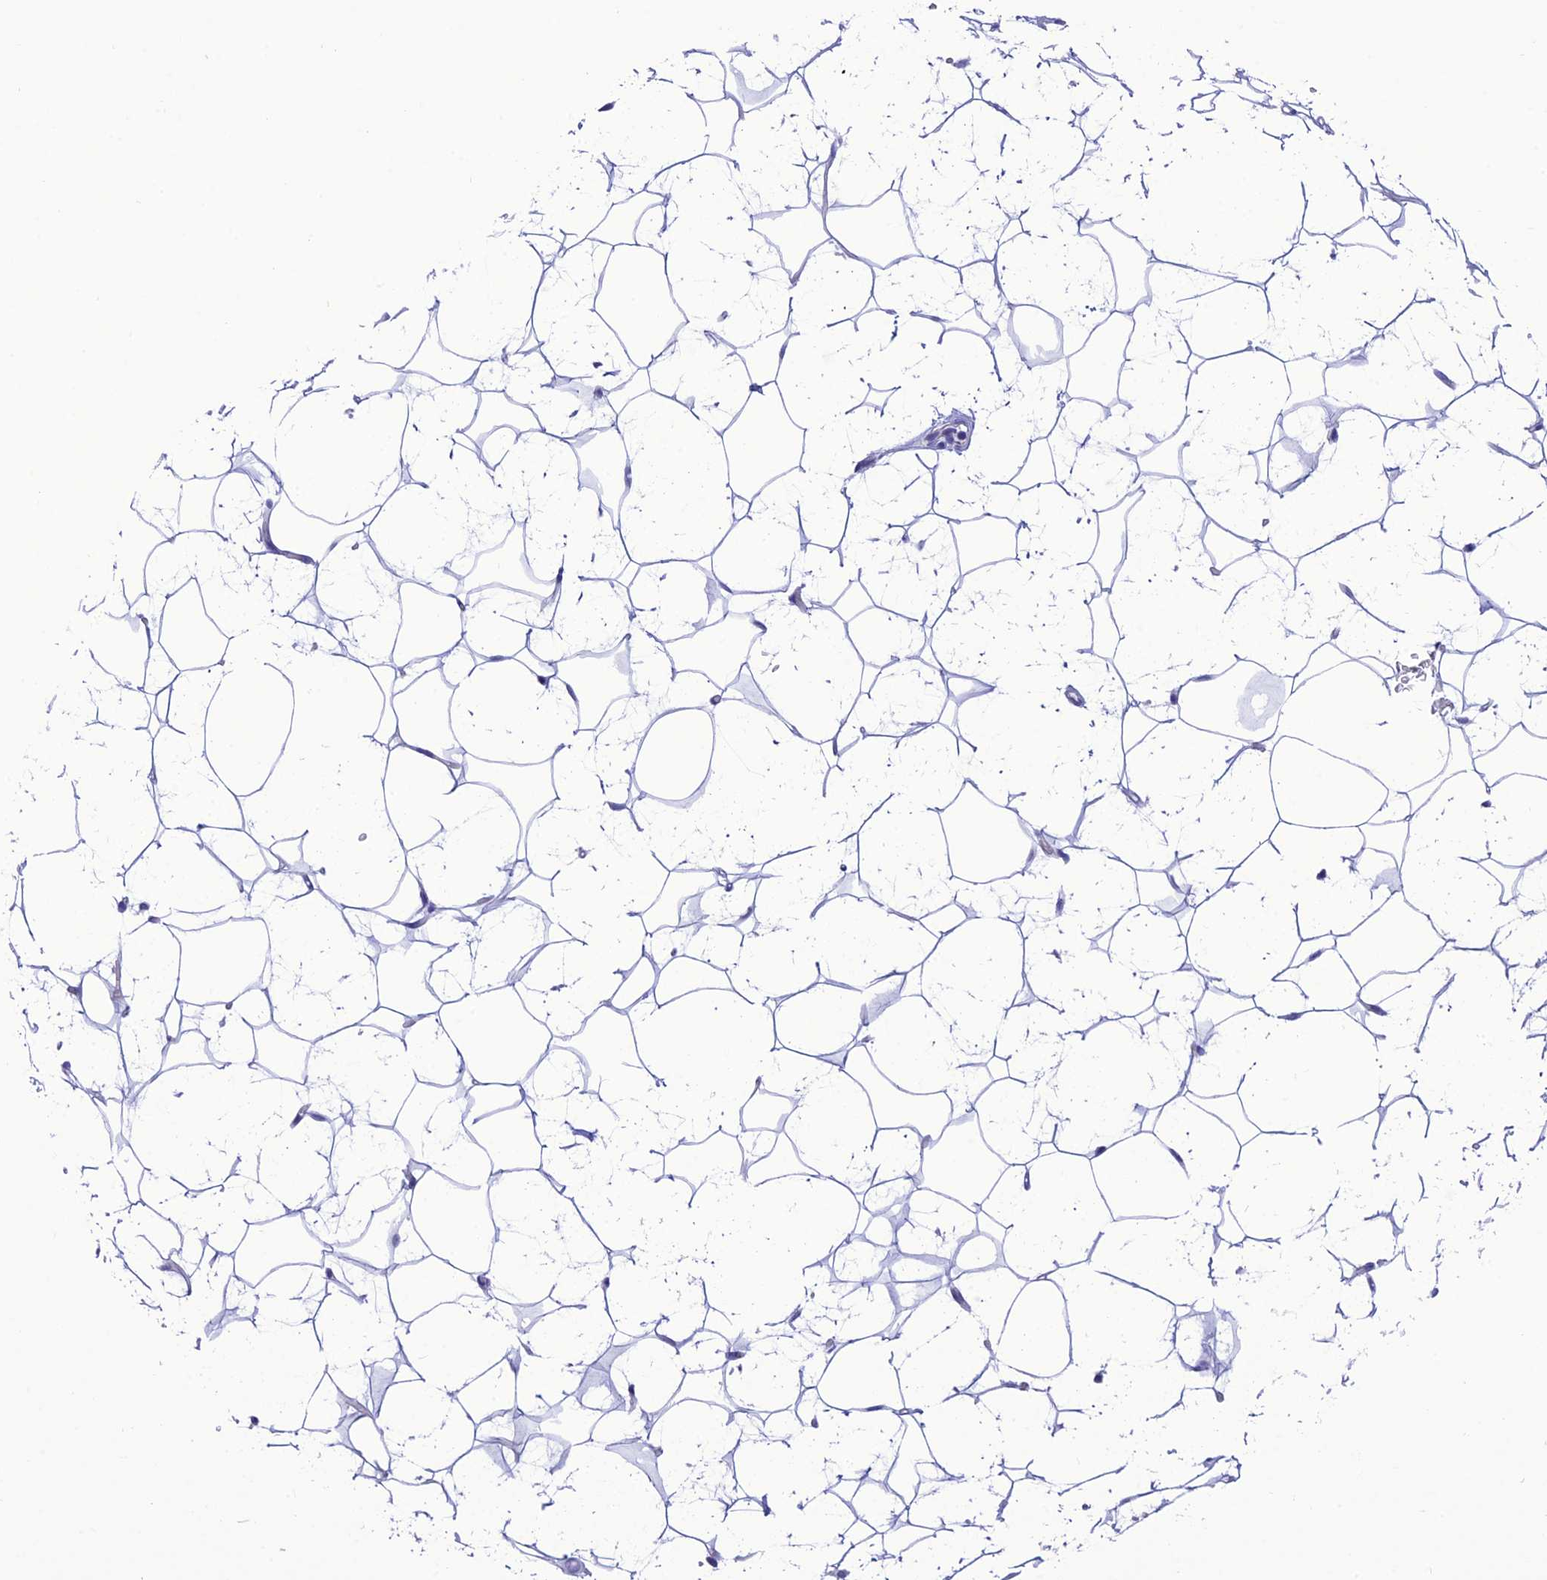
{"staining": {"intensity": "negative", "quantity": "none", "location": "none"}, "tissue": "adipose tissue", "cell_type": "Adipocytes", "image_type": "normal", "snomed": [{"axis": "morphology", "description": "Normal tissue, NOS"}, {"axis": "topography", "description": "Breast"}], "caption": "Protein analysis of normal adipose tissue reveals no significant expression in adipocytes. (DAB immunohistochemistry (IHC) visualized using brightfield microscopy, high magnification).", "gene": "C17orf67", "patient": {"sex": "female", "age": 26}}